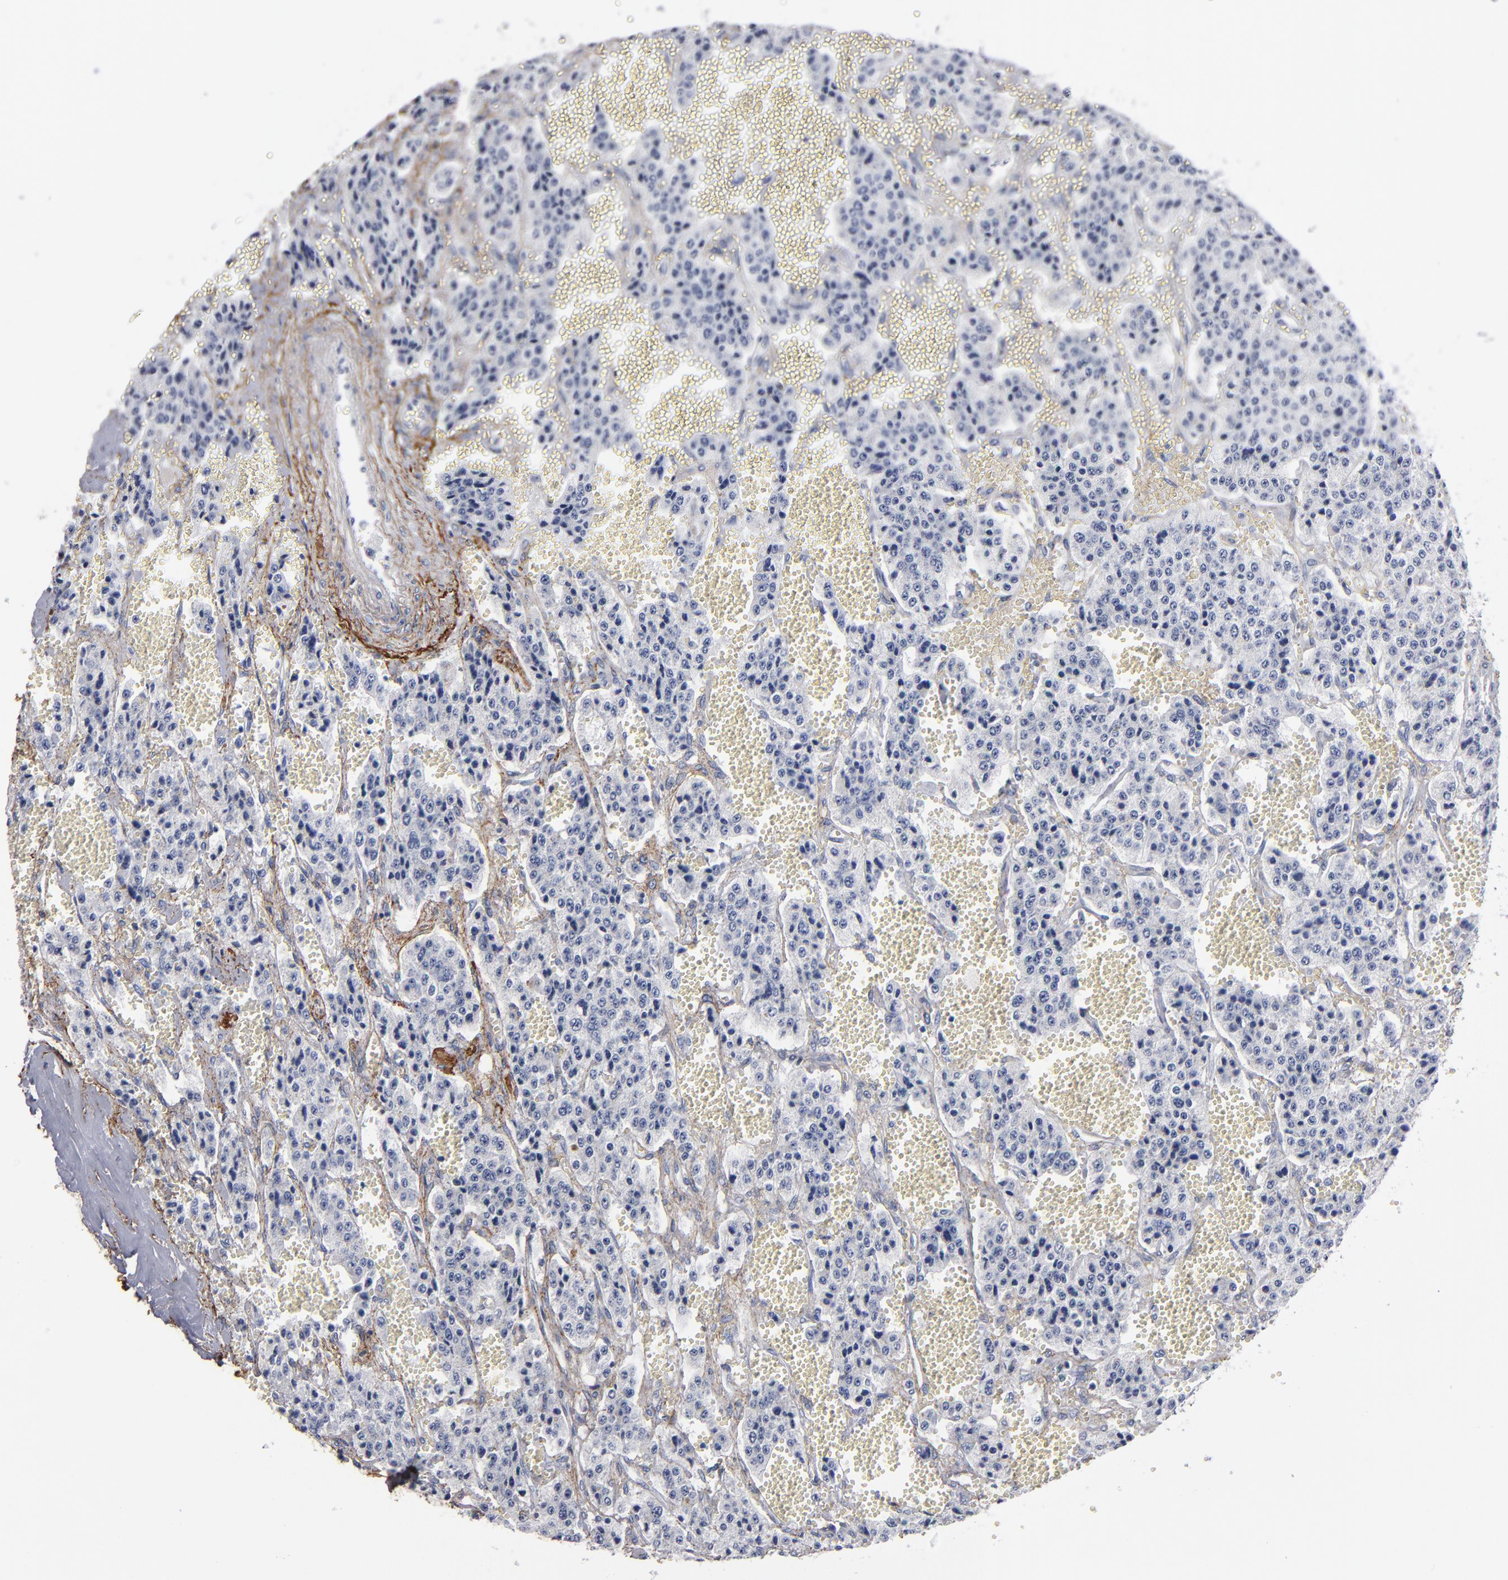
{"staining": {"intensity": "negative", "quantity": "none", "location": "none"}, "tissue": "carcinoid", "cell_type": "Tumor cells", "image_type": "cancer", "snomed": [{"axis": "morphology", "description": "Carcinoid, malignant, NOS"}, {"axis": "topography", "description": "Small intestine"}], "caption": "Immunohistochemical staining of malignant carcinoid demonstrates no significant positivity in tumor cells.", "gene": "EMILIN1", "patient": {"sex": "male", "age": 52}}